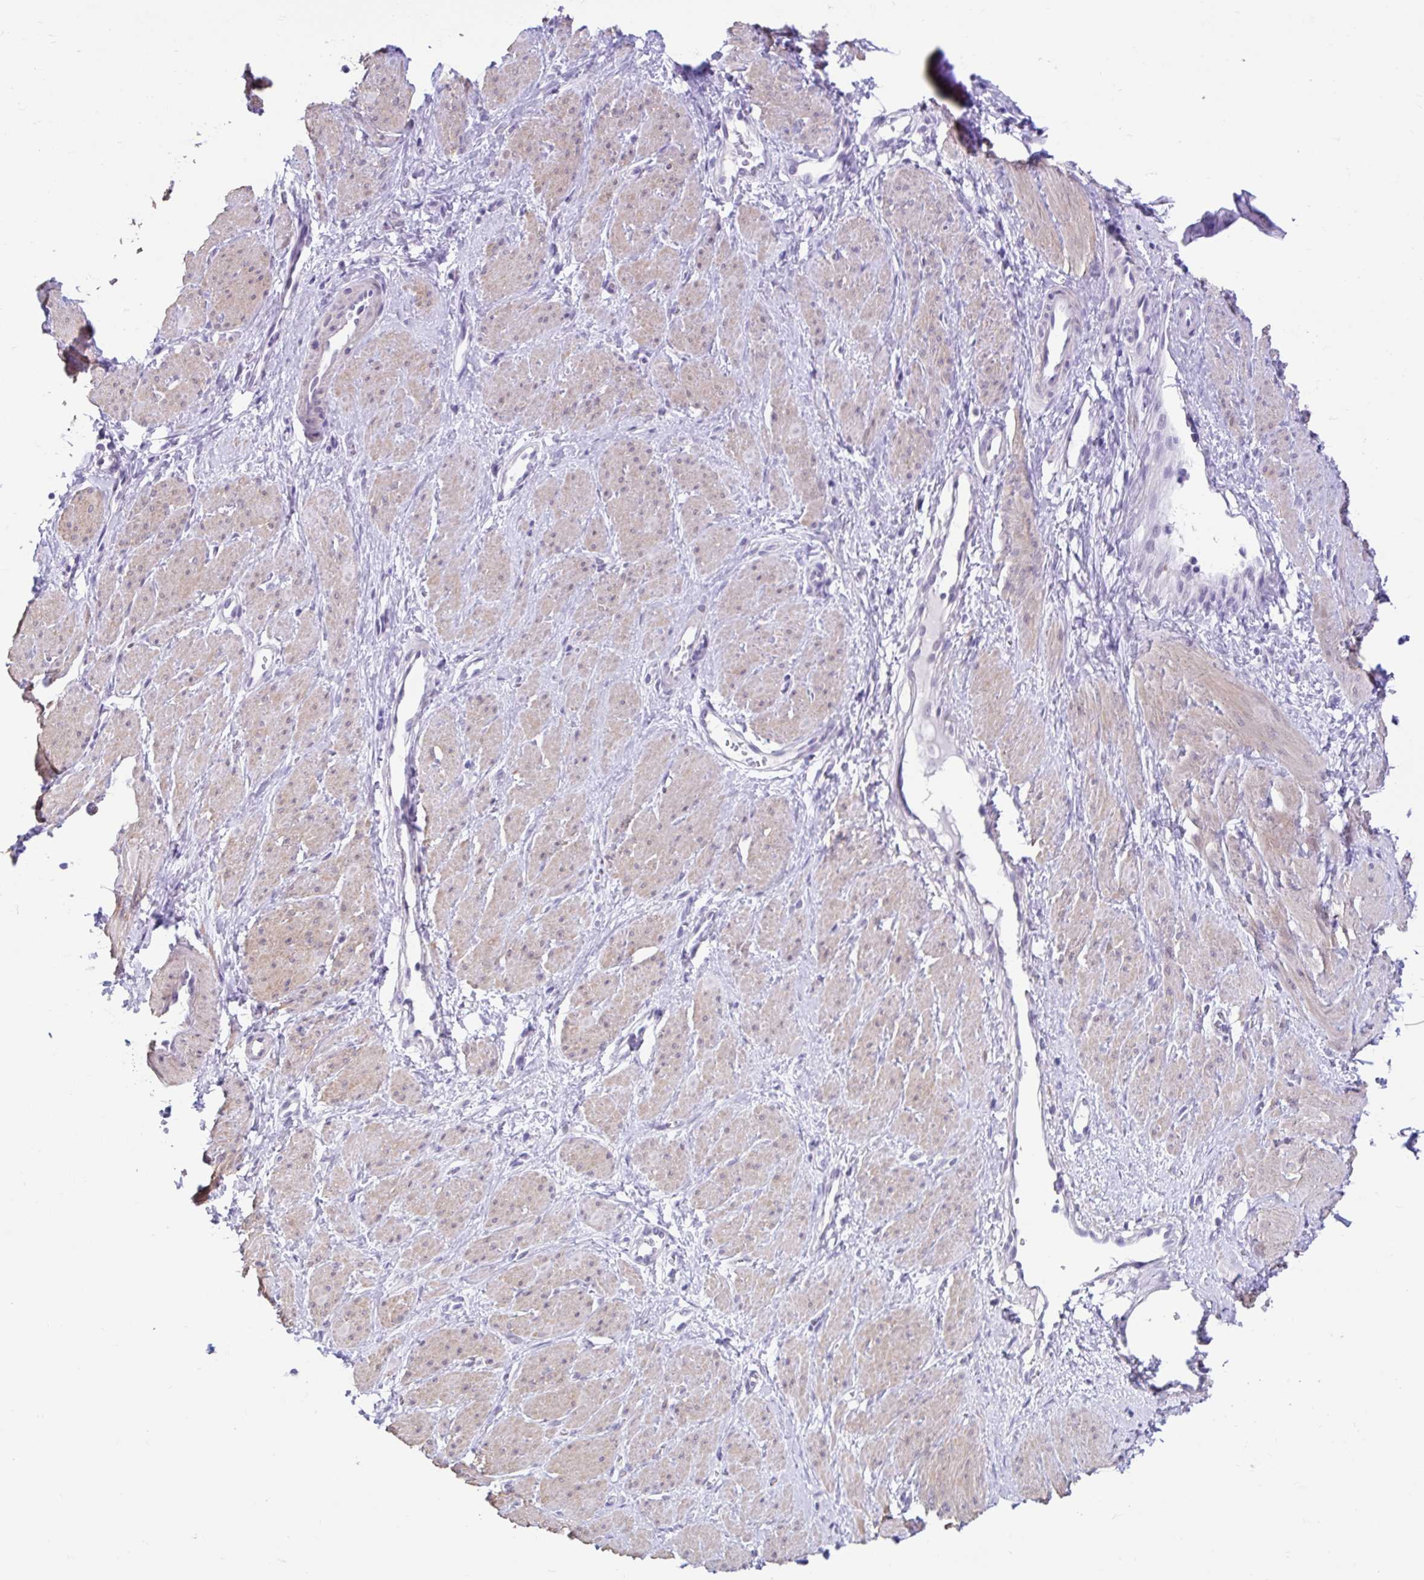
{"staining": {"intensity": "weak", "quantity": "25%-75%", "location": "cytoplasmic/membranous"}, "tissue": "smooth muscle", "cell_type": "Smooth muscle cells", "image_type": "normal", "snomed": [{"axis": "morphology", "description": "Normal tissue, NOS"}, {"axis": "topography", "description": "Smooth muscle"}, {"axis": "topography", "description": "Uterus"}], "caption": "About 25%-75% of smooth muscle cells in normal human smooth muscle display weak cytoplasmic/membranous protein expression as visualized by brown immunohistochemical staining.", "gene": "DCAF17", "patient": {"sex": "female", "age": 39}}